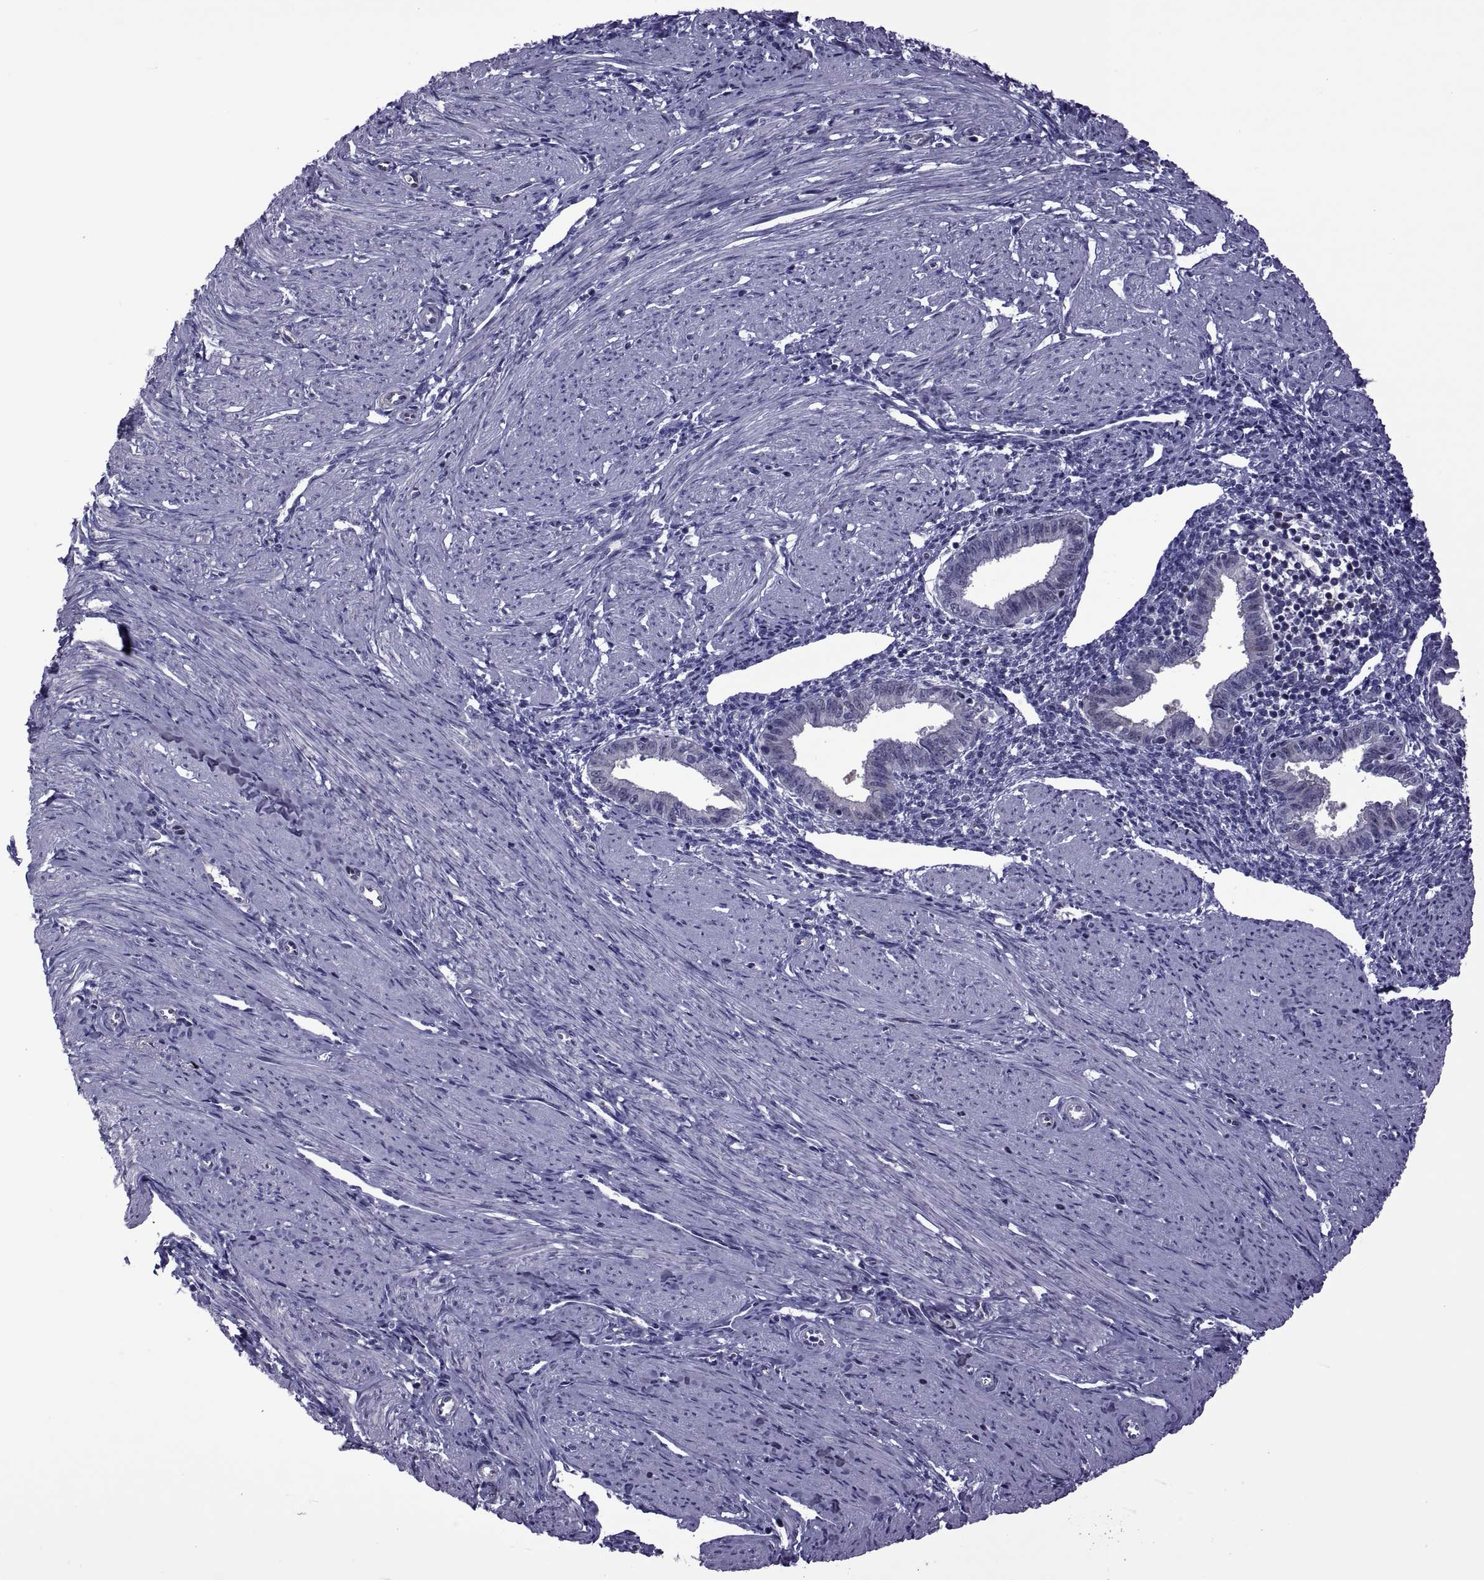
{"staining": {"intensity": "negative", "quantity": "none", "location": "none"}, "tissue": "endometrium", "cell_type": "Cells in endometrial stroma", "image_type": "normal", "snomed": [{"axis": "morphology", "description": "Normal tissue, NOS"}, {"axis": "topography", "description": "Endometrium"}], "caption": "High magnification brightfield microscopy of normal endometrium stained with DAB (3,3'-diaminobenzidine) (brown) and counterstained with hematoxylin (blue): cells in endometrial stroma show no significant staining. Brightfield microscopy of IHC stained with DAB (3,3'-diaminobenzidine) (brown) and hematoxylin (blue), captured at high magnification.", "gene": "LCN9", "patient": {"sex": "female", "age": 37}}